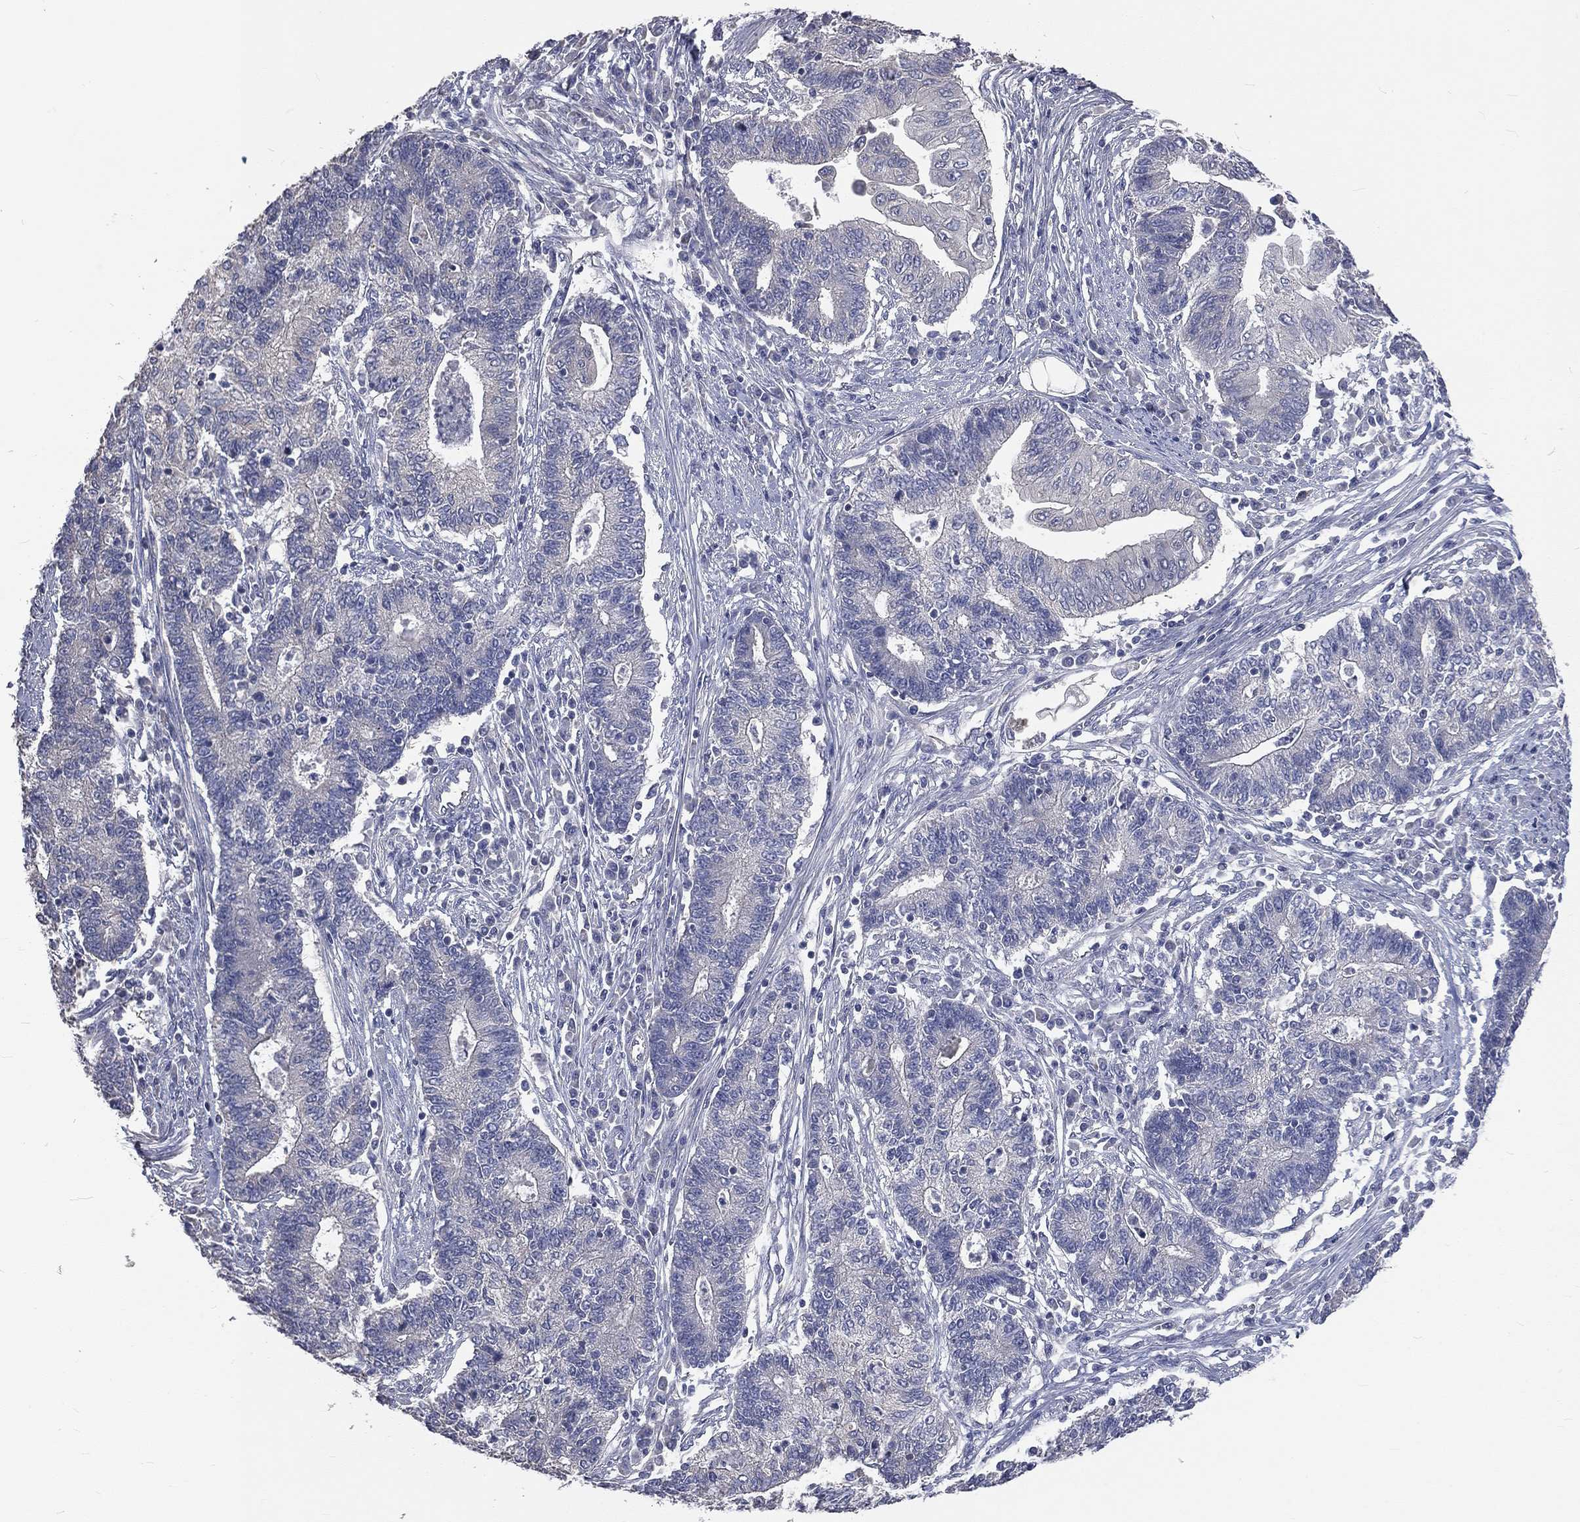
{"staining": {"intensity": "negative", "quantity": "none", "location": "none"}, "tissue": "endometrial cancer", "cell_type": "Tumor cells", "image_type": "cancer", "snomed": [{"axis": "morphology", "description": "Adenocarcinoma, NOS"}, {"axis": "topography", "description": "Uterus"}, {"axis": "topography", "description": "Endometrium"}], "caption": "The IHC histopathology image has no significant expression in tumor cells of endometrial cancer tissue.", "gene": "CROCC", "patient": {"sex": "female", "age": 54}}